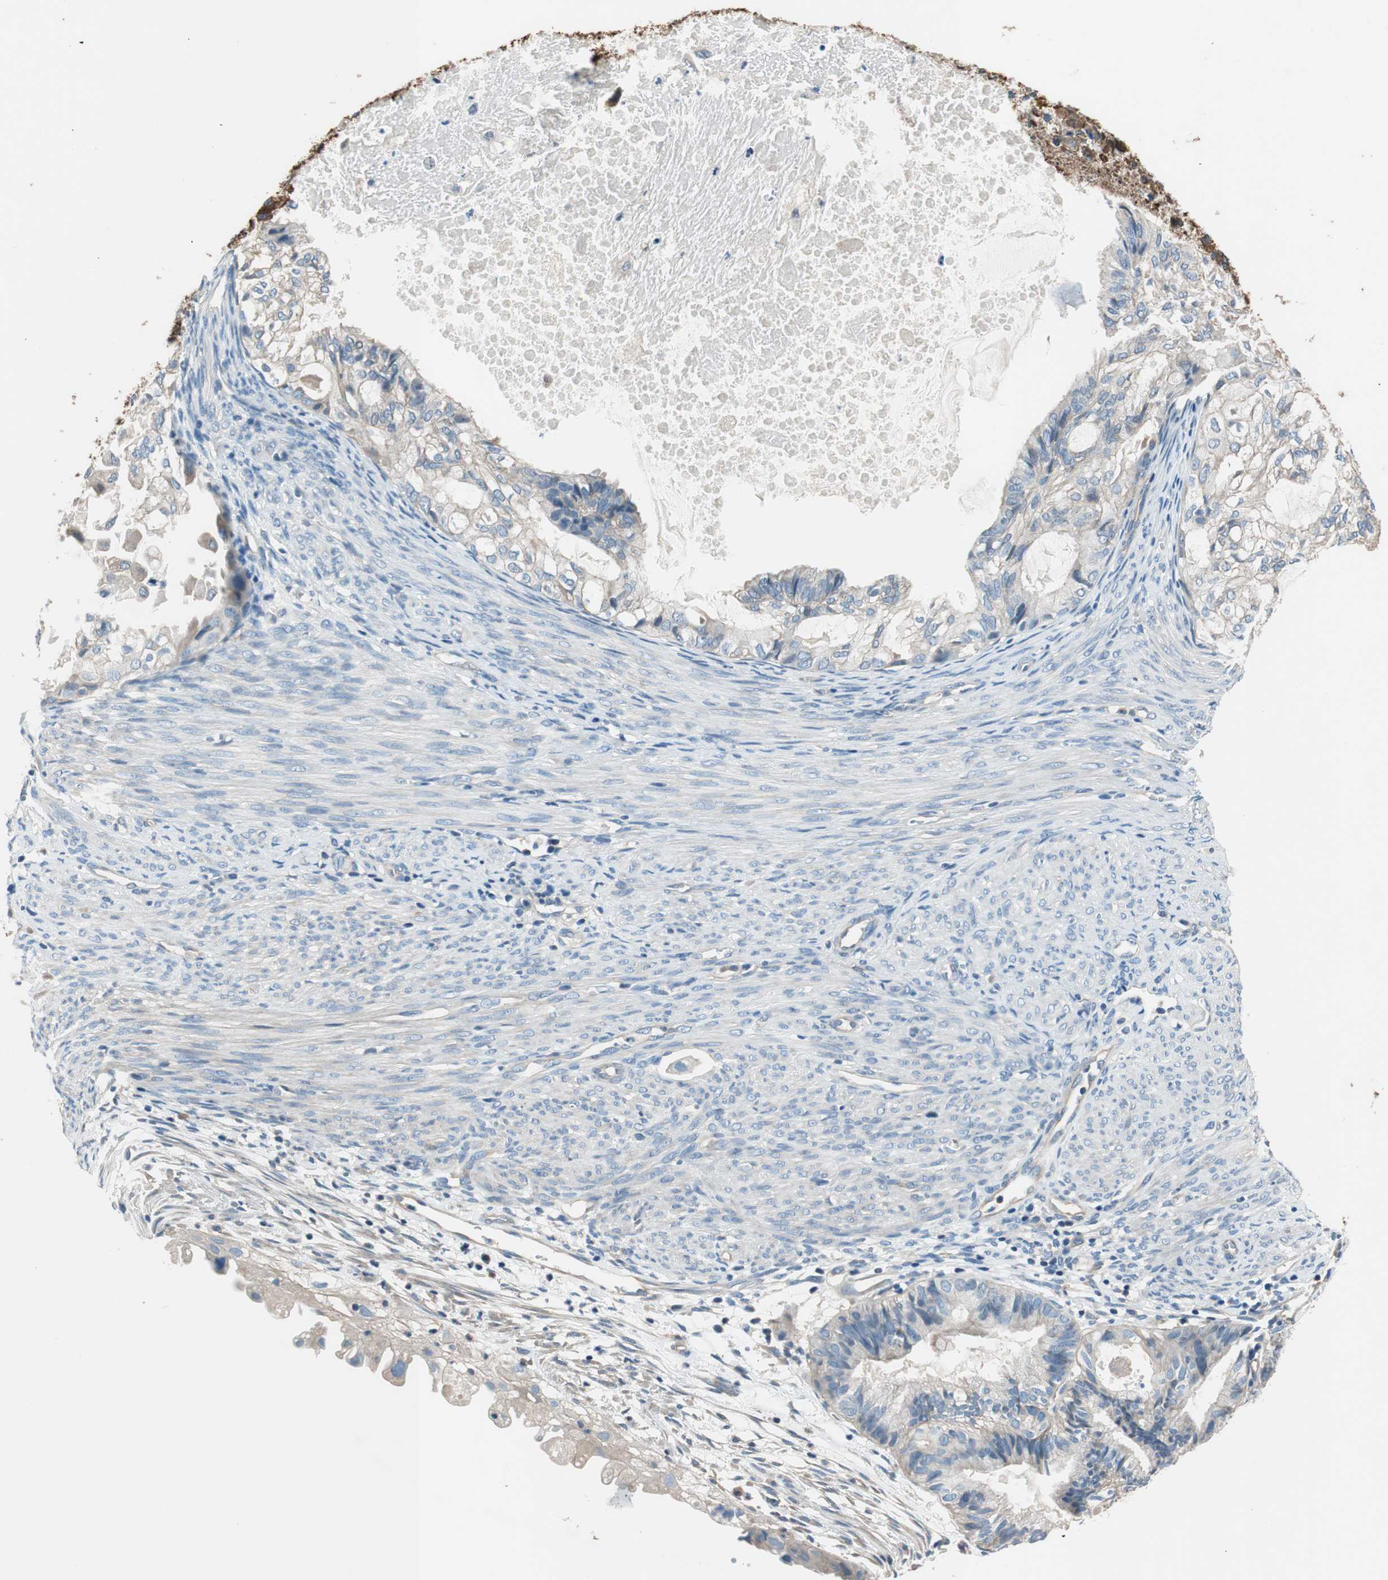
{"staining": {"intensity": "negative", "quantity": "none", "location": "none"}, "tissue": "cervical cancer", "cell_type": "Tumor cells", "image_type": "cancer", "snomed": [{"axis": "morphology", "description": "Normal tissue, NOS"}, {"axis": "morphology", "description": "Adenocarcinoma, NOS"}, {"axis": "topography", "description": "Cervix"}, {"axis": "topography", "description": "Endometrium"}], "caption": "The micrograph displays no significant expression in tumor cells of cervical cancer (adenocarcinoma). (Brightfield microscopy of DAB (3,3'-diaminobenzidine) immunohistochemistry (IHC) at high magnification).", "gene": "CALML3", "patient": {"sex": "female", "age": 86}}